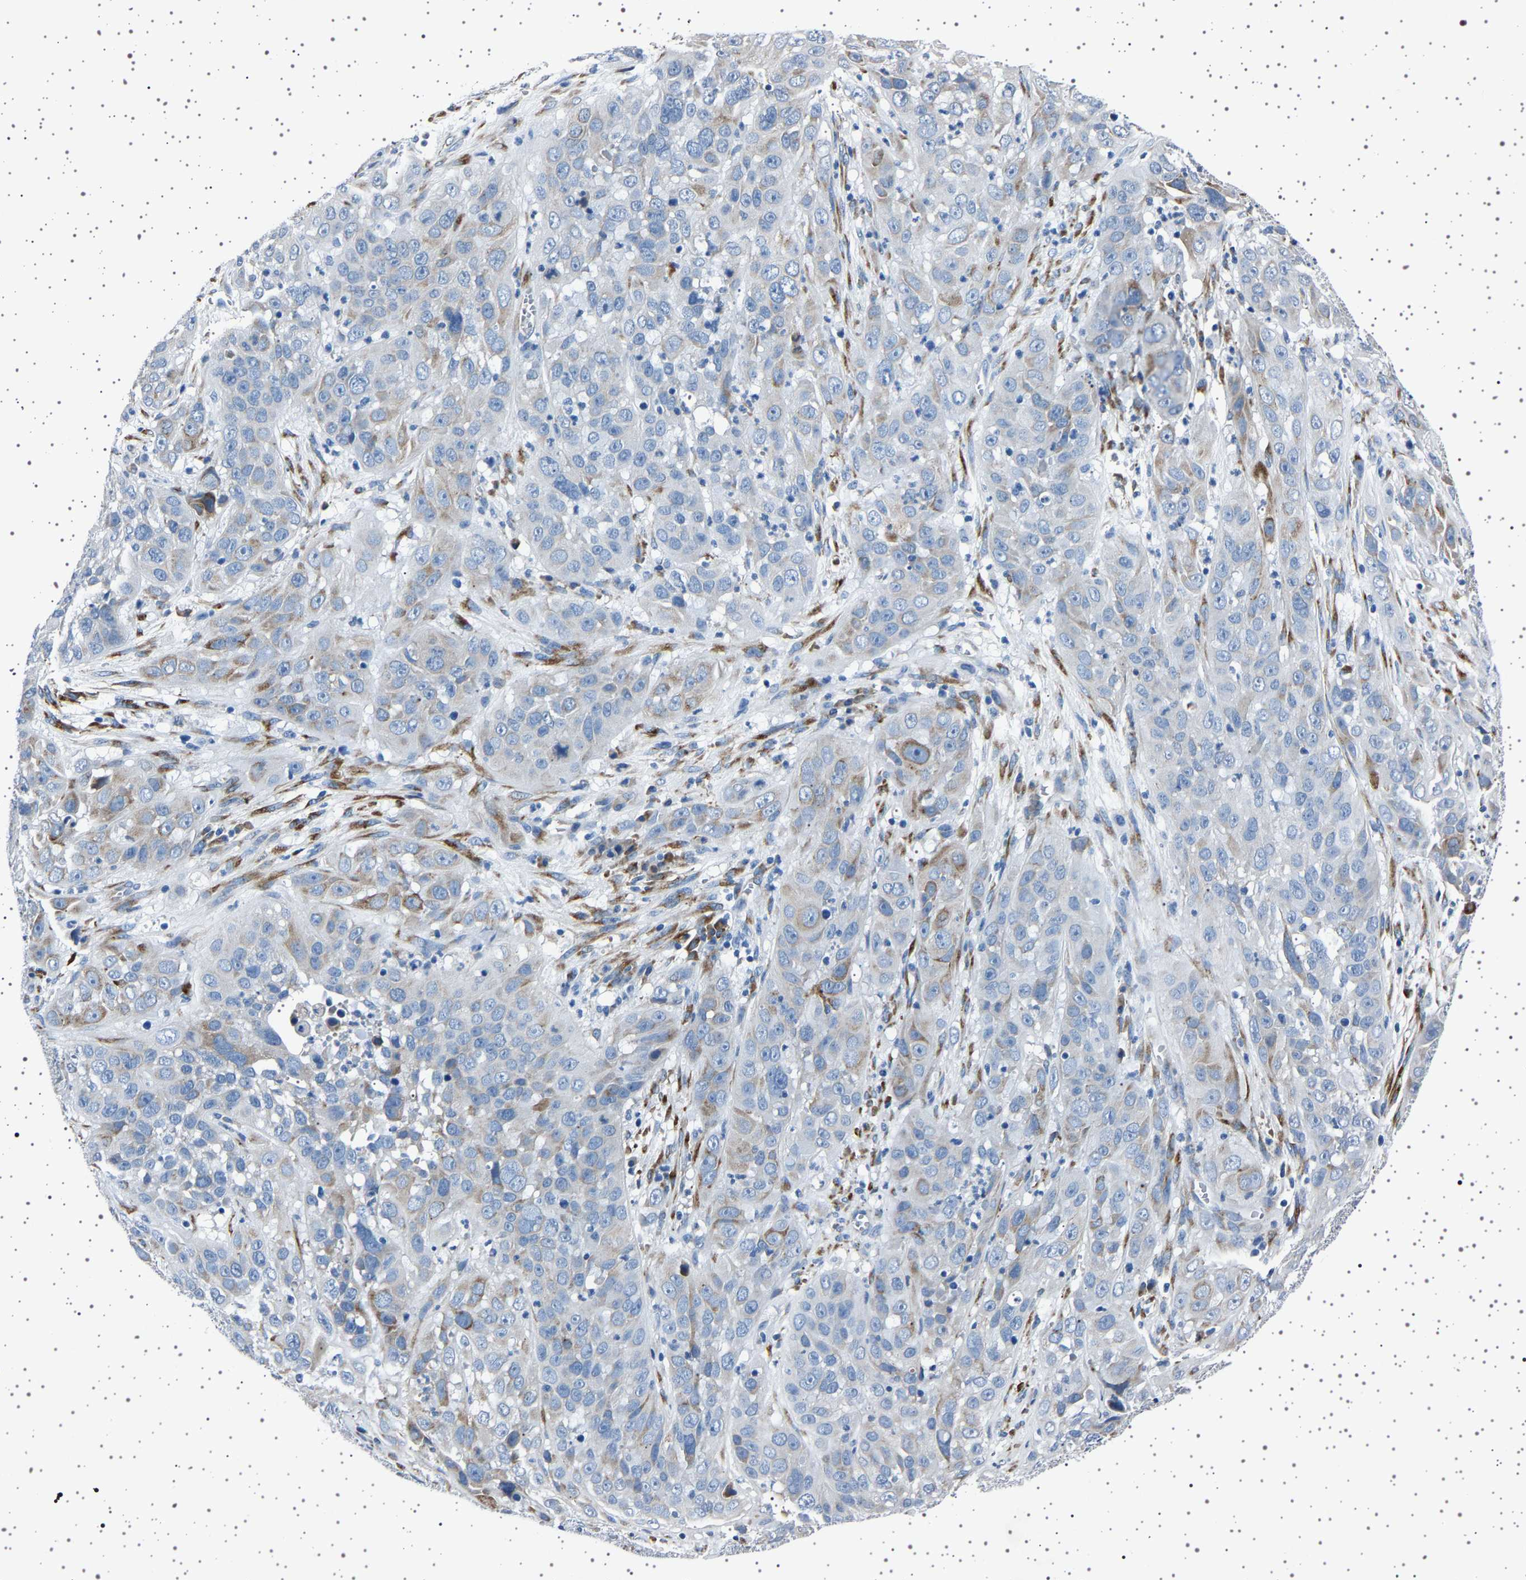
{"staining": {"intensity": "moderate", "quantity": "<25%", "location": "cytoplasmic/membranous"}, "tissue": "cervical cancer", "cell_type": "Tumor cells", "image_type": "cancer", "snomed": [{"axis": "morphology", "description": "Squamous cell carcinoma, NOS"}, {"axis": "topography", "description": "Cervix"}], "caption": "This image shows cervical squamous cell carcinoma stained with immunohistochemistry to label a protein in brown. The cytoplasmic/membranous of tumor cells show moderate positivity for the protein. Nuclei are counter-stained blue.", "gene": "FTCD", "patient": {"sex": "female", "age": 32}}